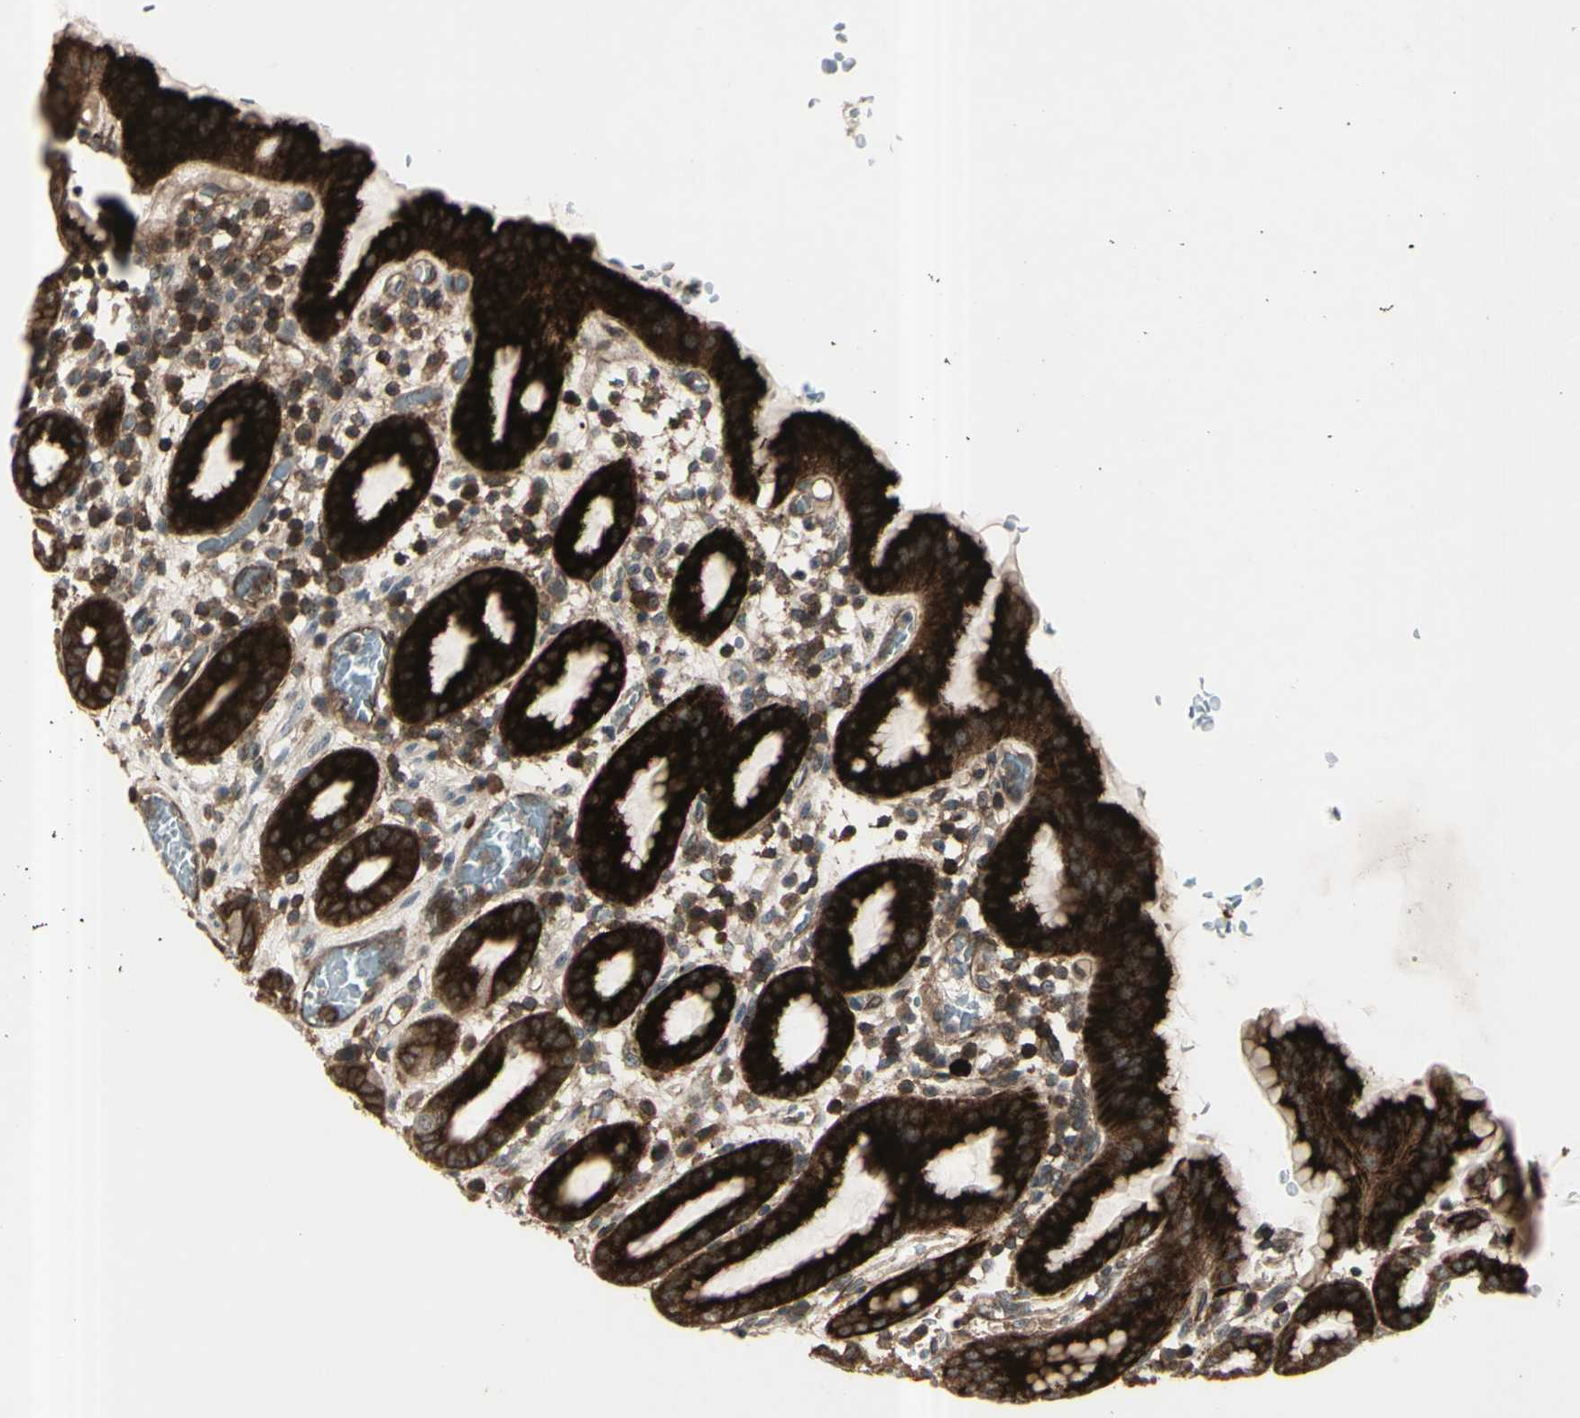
{"staining": {"intensity": "strong", "quantity": ">75%", "location": "cytoplasmic/membranous"}, "tissue": "stomach", "cell_type": "Glandular cells", "image_type": "normal", "snomed": [{"axis": "morphology", "description": "Normal tissue, NOS"}, {"axis": "topography", "description": "Stomach, upper"}], "caption": "This micrograph reveals immunohistochemistry (IHC) staining of benign human stomach, with high strong cytoplasmic/membranous expression in about >75% of glandular cells.", "gene": "FXYD5", "patient": {"sex": "male", "age": 68}}